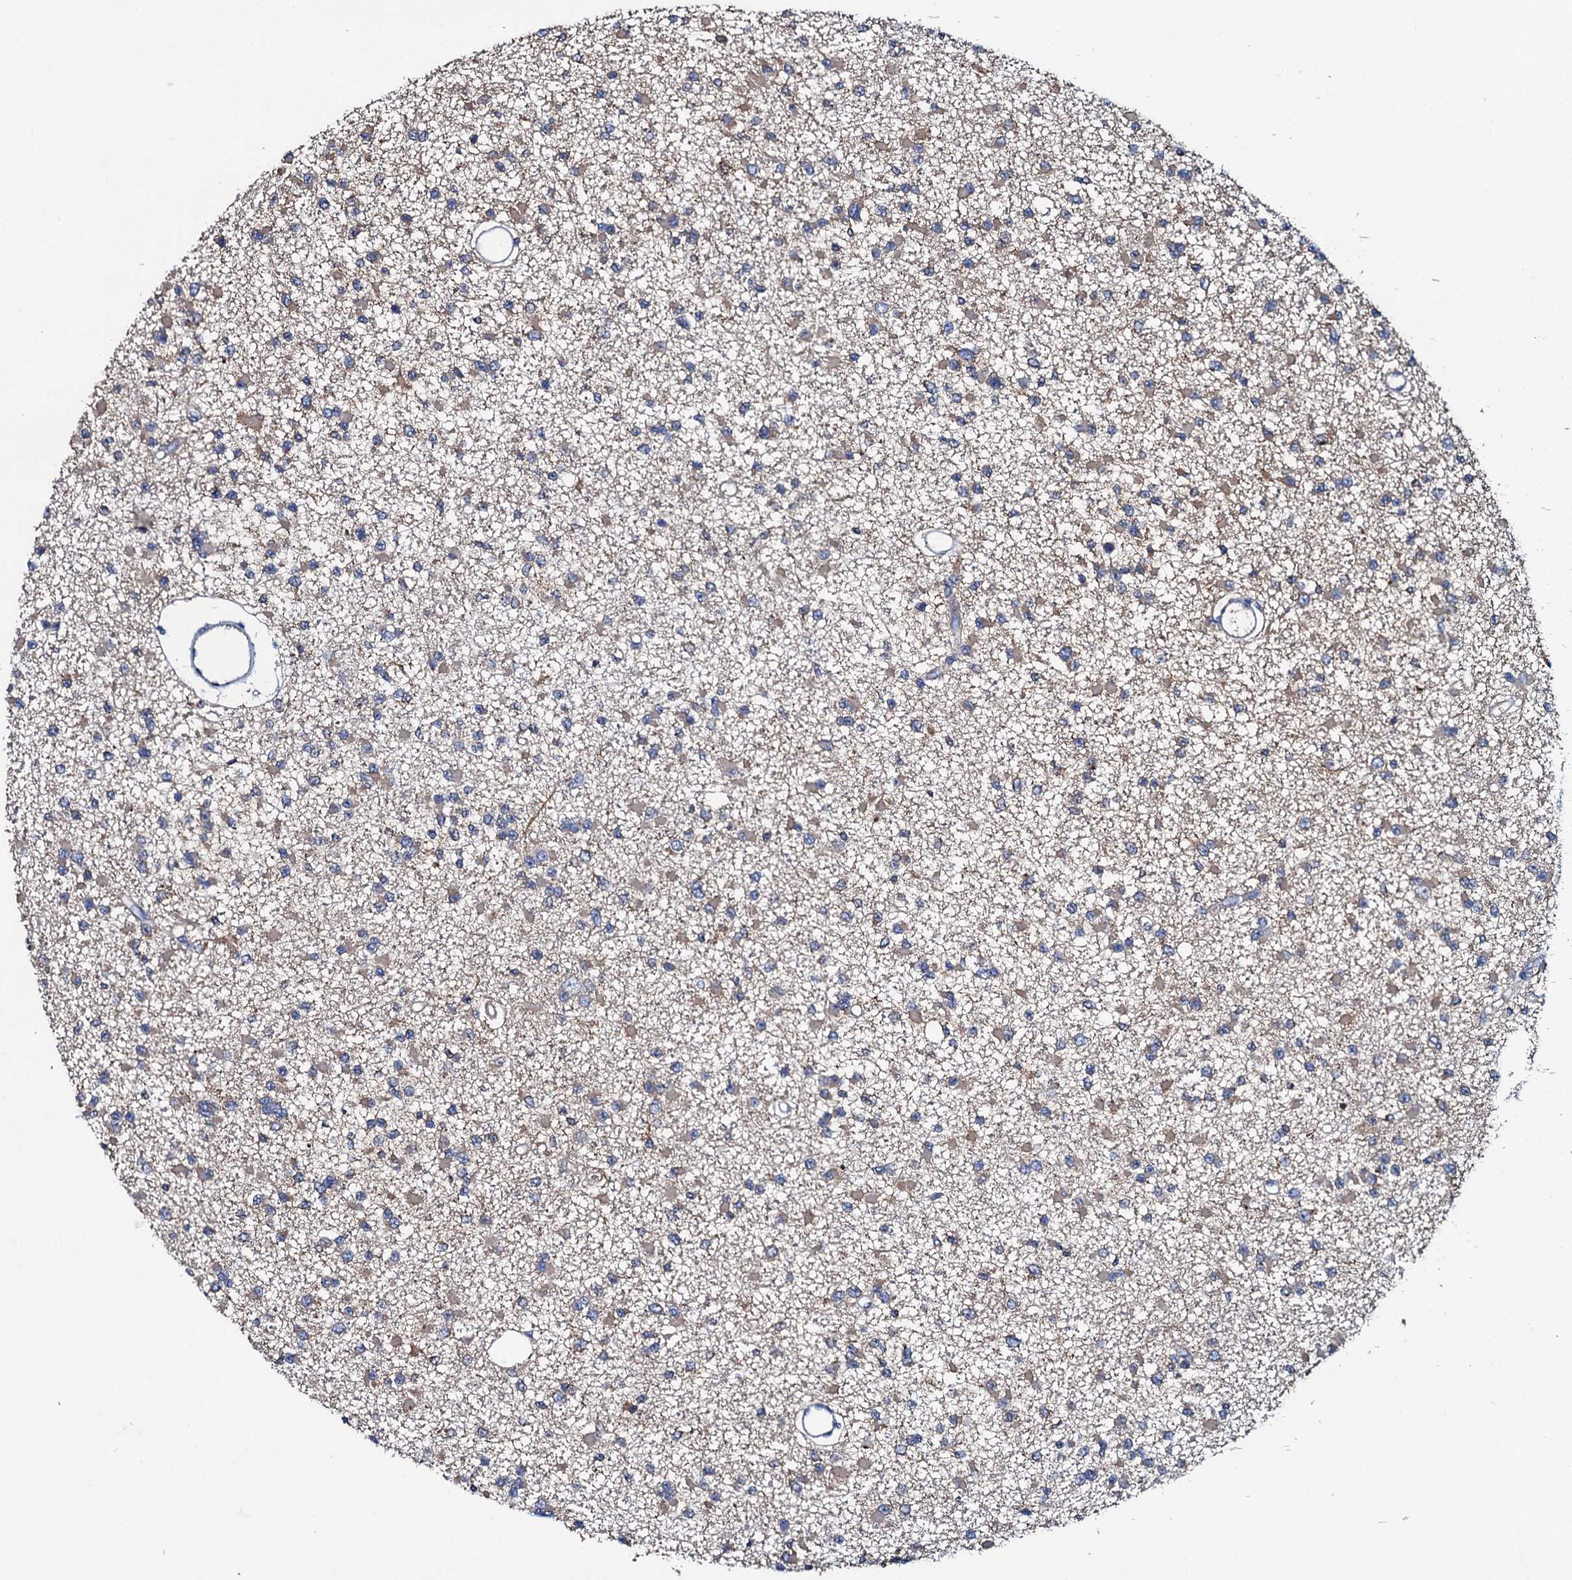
{"staining": {"intensity": "weak", "quantity": "<25%", "location": "cytoplasmic/membranous"}, "tissue": "glioma", "cell_type": "Tumor cells", "image_type": "cancer", "snomed": [{"axis": "morphology", "description": "Glioma, malignant, Low grade"}, {"axis": "topography", "description": "Brain"}], "caption": "Photomicrograph shows no protein staining in tumor cells of glioma tissue.", "gene": "MS4A4E", "patient": {"sex": "female", "age": 22}}